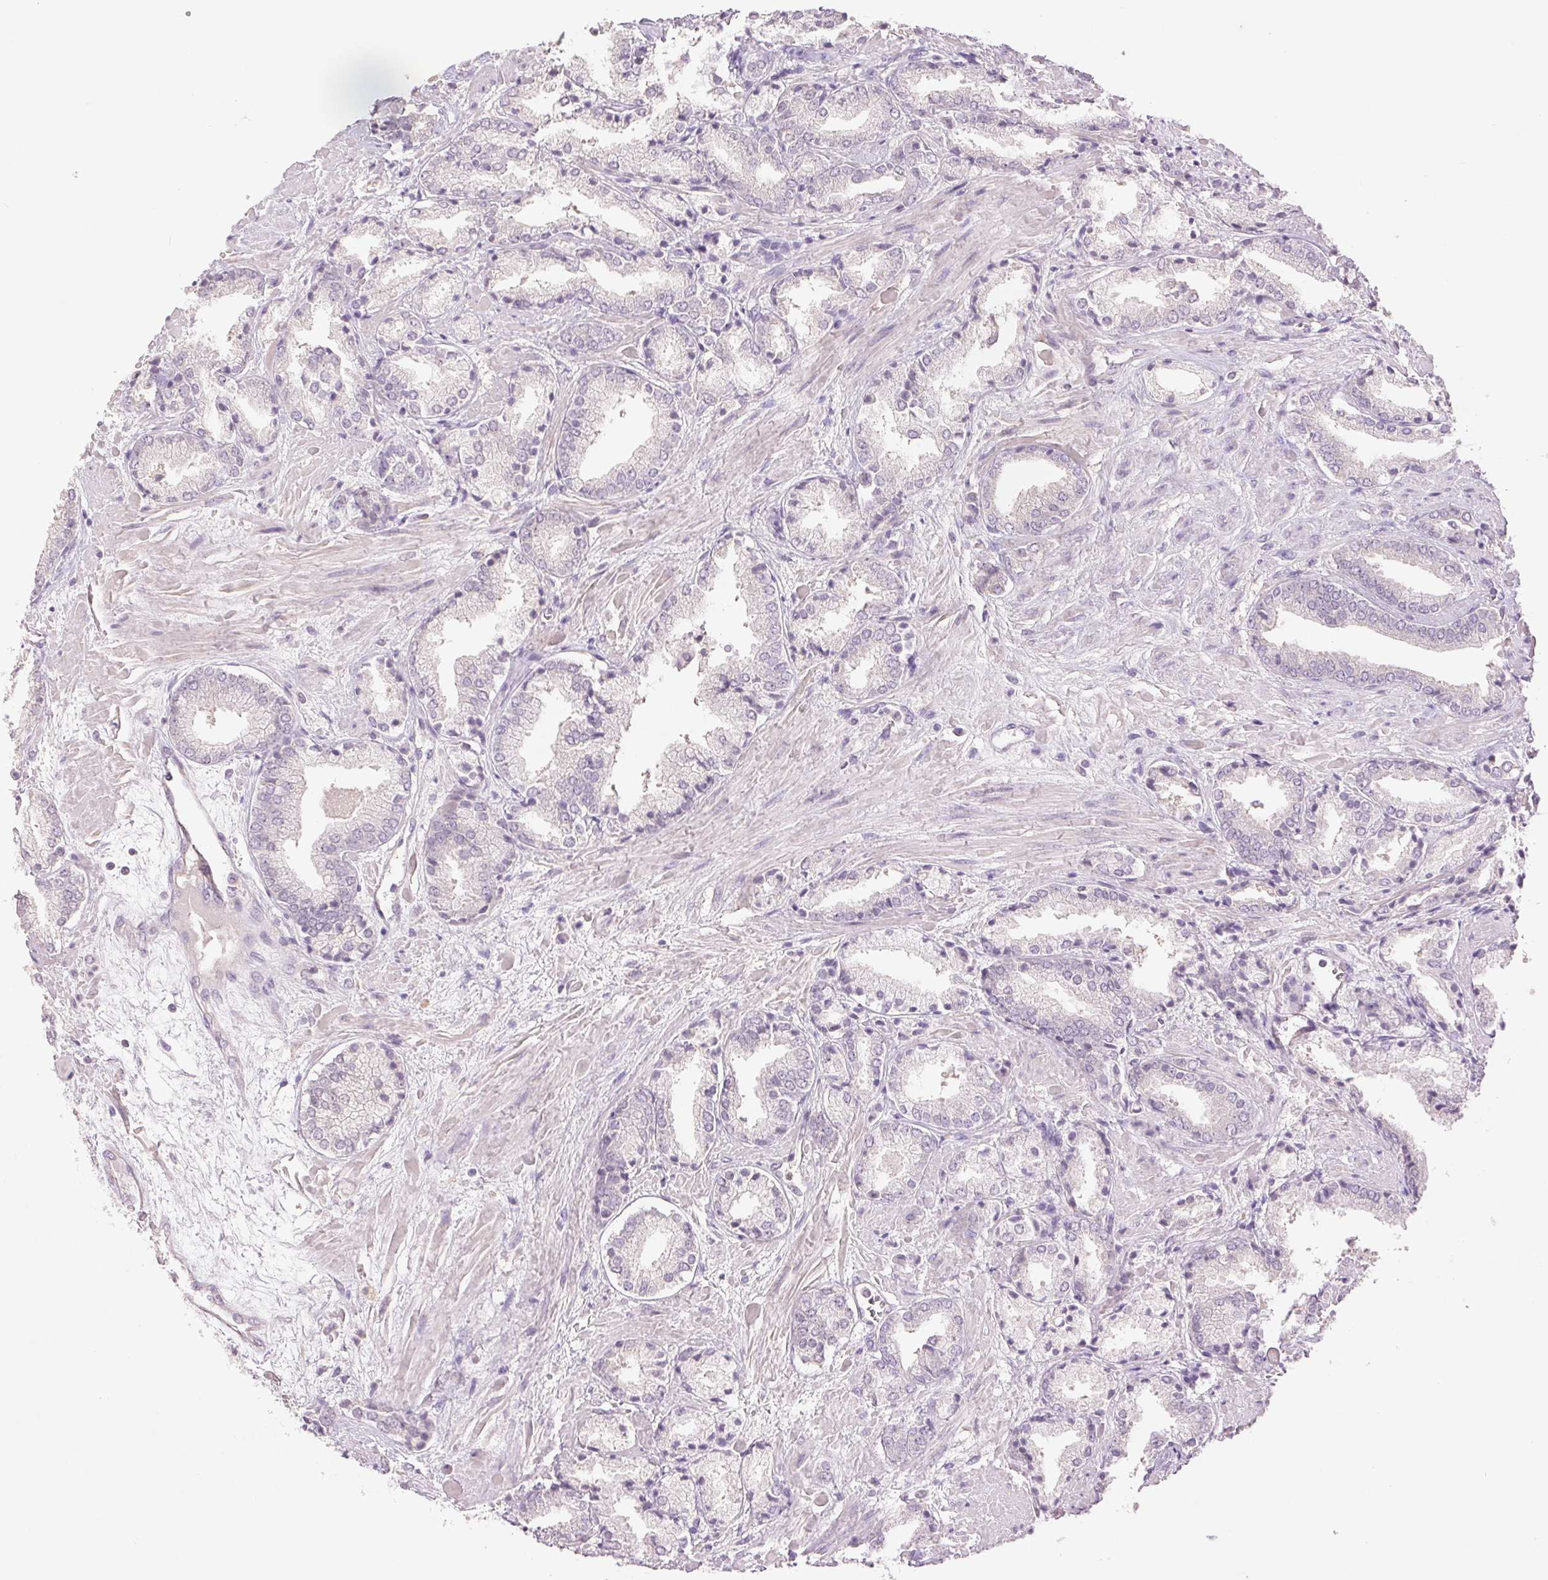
{"staining": {"intensity": "negative", "quantity": "none", "location": "none"}, "tissue": "prostate cancer", "cell_type": "Tumor cells", "image_type": "cancer", "snomed": [{"axis": "morphology", "description": "Adenocarcinoma, High grade"}, {"axis": "topography", "description": "Prostate"}], "caption": "Immunohistochemistry histopathology image of neoplastic tissue: prostate cancer (adenocarcinoma (high-grade)) stained with DAB (3,3'-diaminobenzidine) reveals no significant protein expression in tumor cells.", "gene": "FXYD4", "patient": {"sex": "male", "age": 56}}